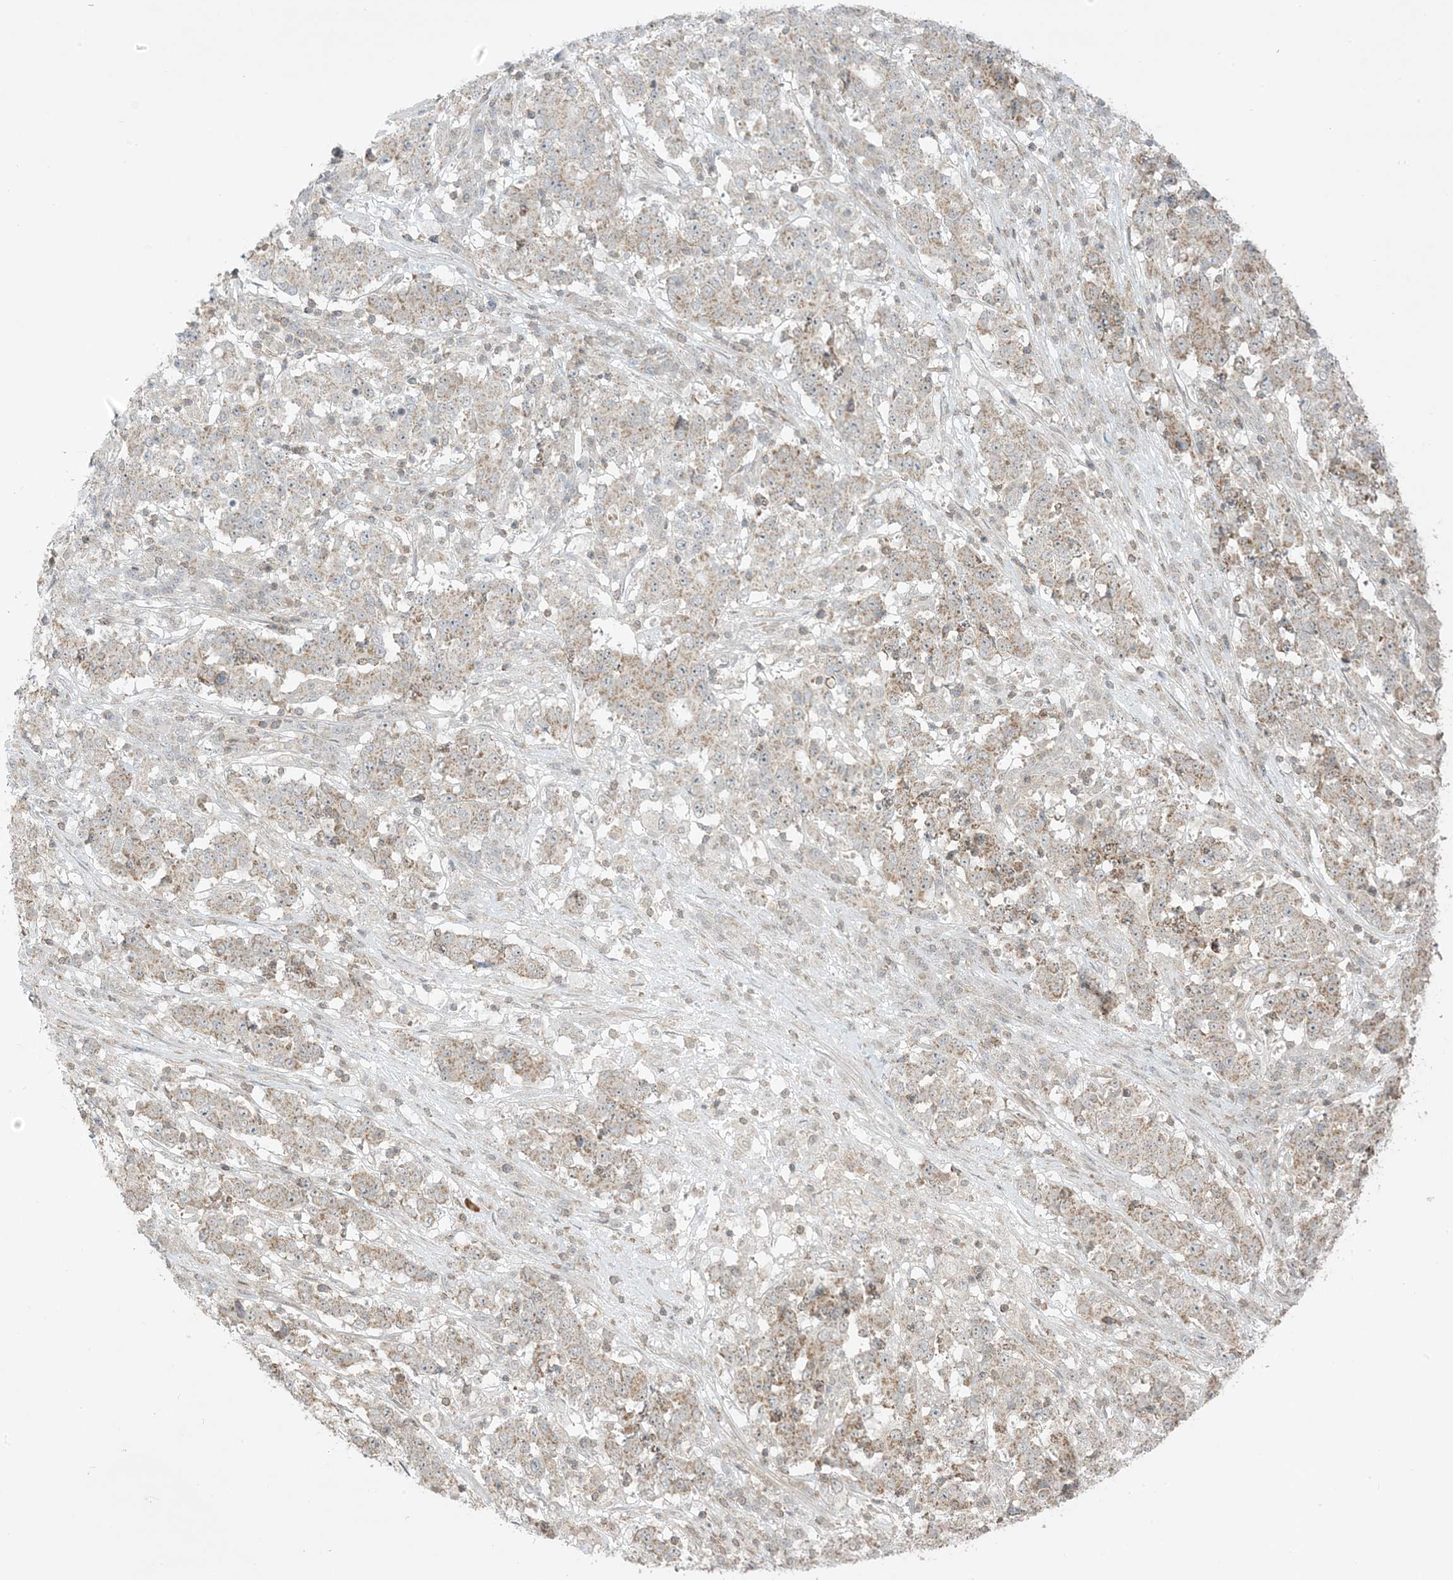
{"staining": {"intensity": "moderate", "quantity": "25%-75%", "location": "cytoplasmic/membranous"}, "tissue": "stomach cancer", "cell_type": "Tumor cells", "image_type": "cancer", "snomed": [{"axis": "morphology", "description": "Adenocarcinoma, NOS"}, {"axis": "topography", "description": "Stomach"}], "caption": "Tumor cells display medium levels of moderate cytoplasmic/membranous expression in about 25%-75% of cells in human adenocarcinoma (stomach).", "gene": "PHLDB2", "patient": {"sex": "male", "age": 59}}